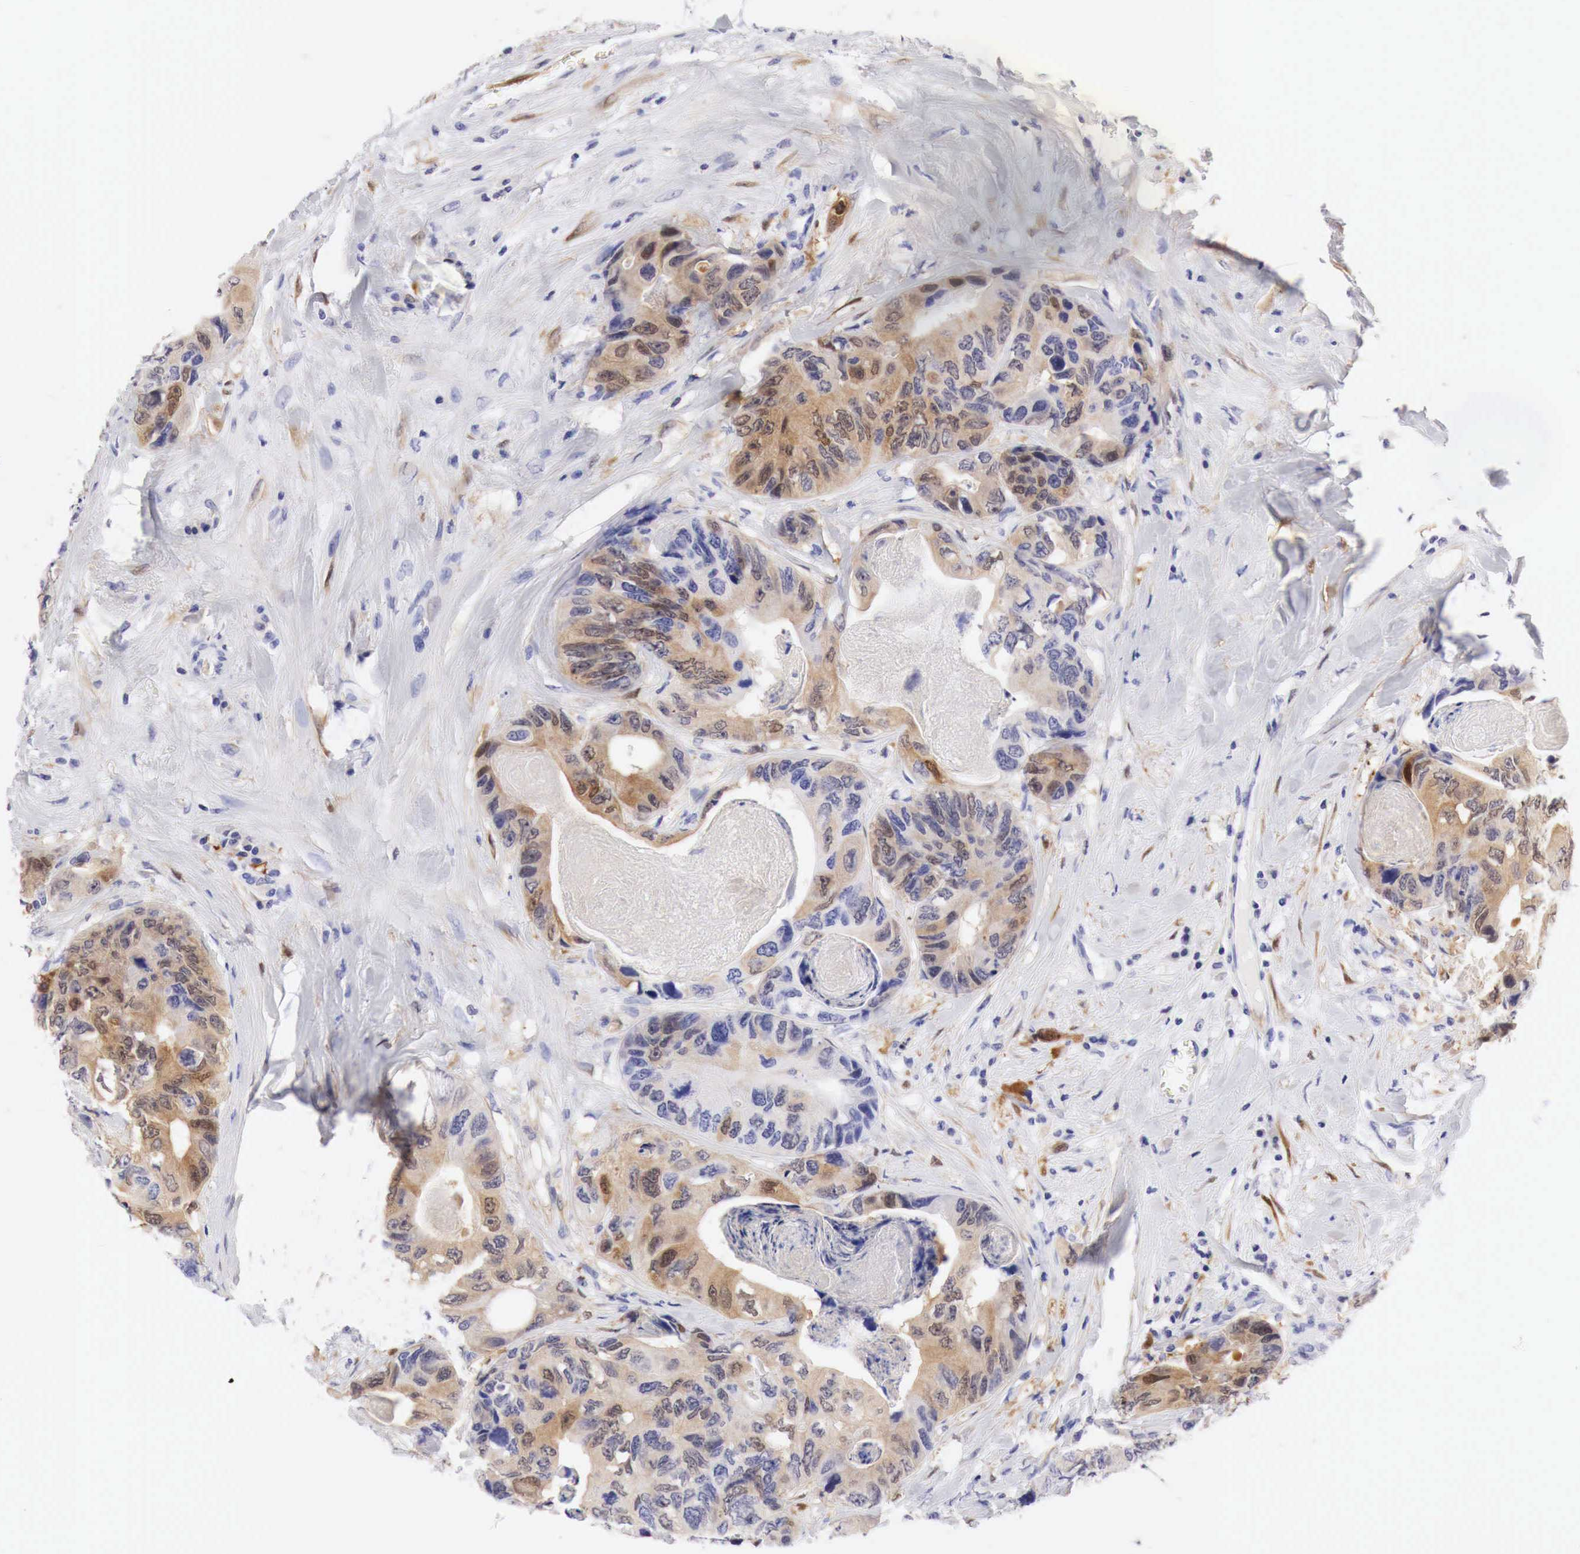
{"staining": {"intensity": "moderate", "quantity": "25%-75%", "location": "cytoplasmic/membranous"}, "tissue": "colorectal cancer", "cell_type": "Tumor cells", "image_type": "cancer", "snomed": [{"axis": "morphology", "description": "Adenocarcinoma, NOS"}, {"axis": "topography", "description": "Colon"}], "caption": "The histopathology image demonstrates staining of colorectal cancer, revealing moderate cytoplasmic/membranous protein staining (brown color) within tumor cells.", "gene": "CDKN2A", "patient": {"sex": "female", "age": 86}}